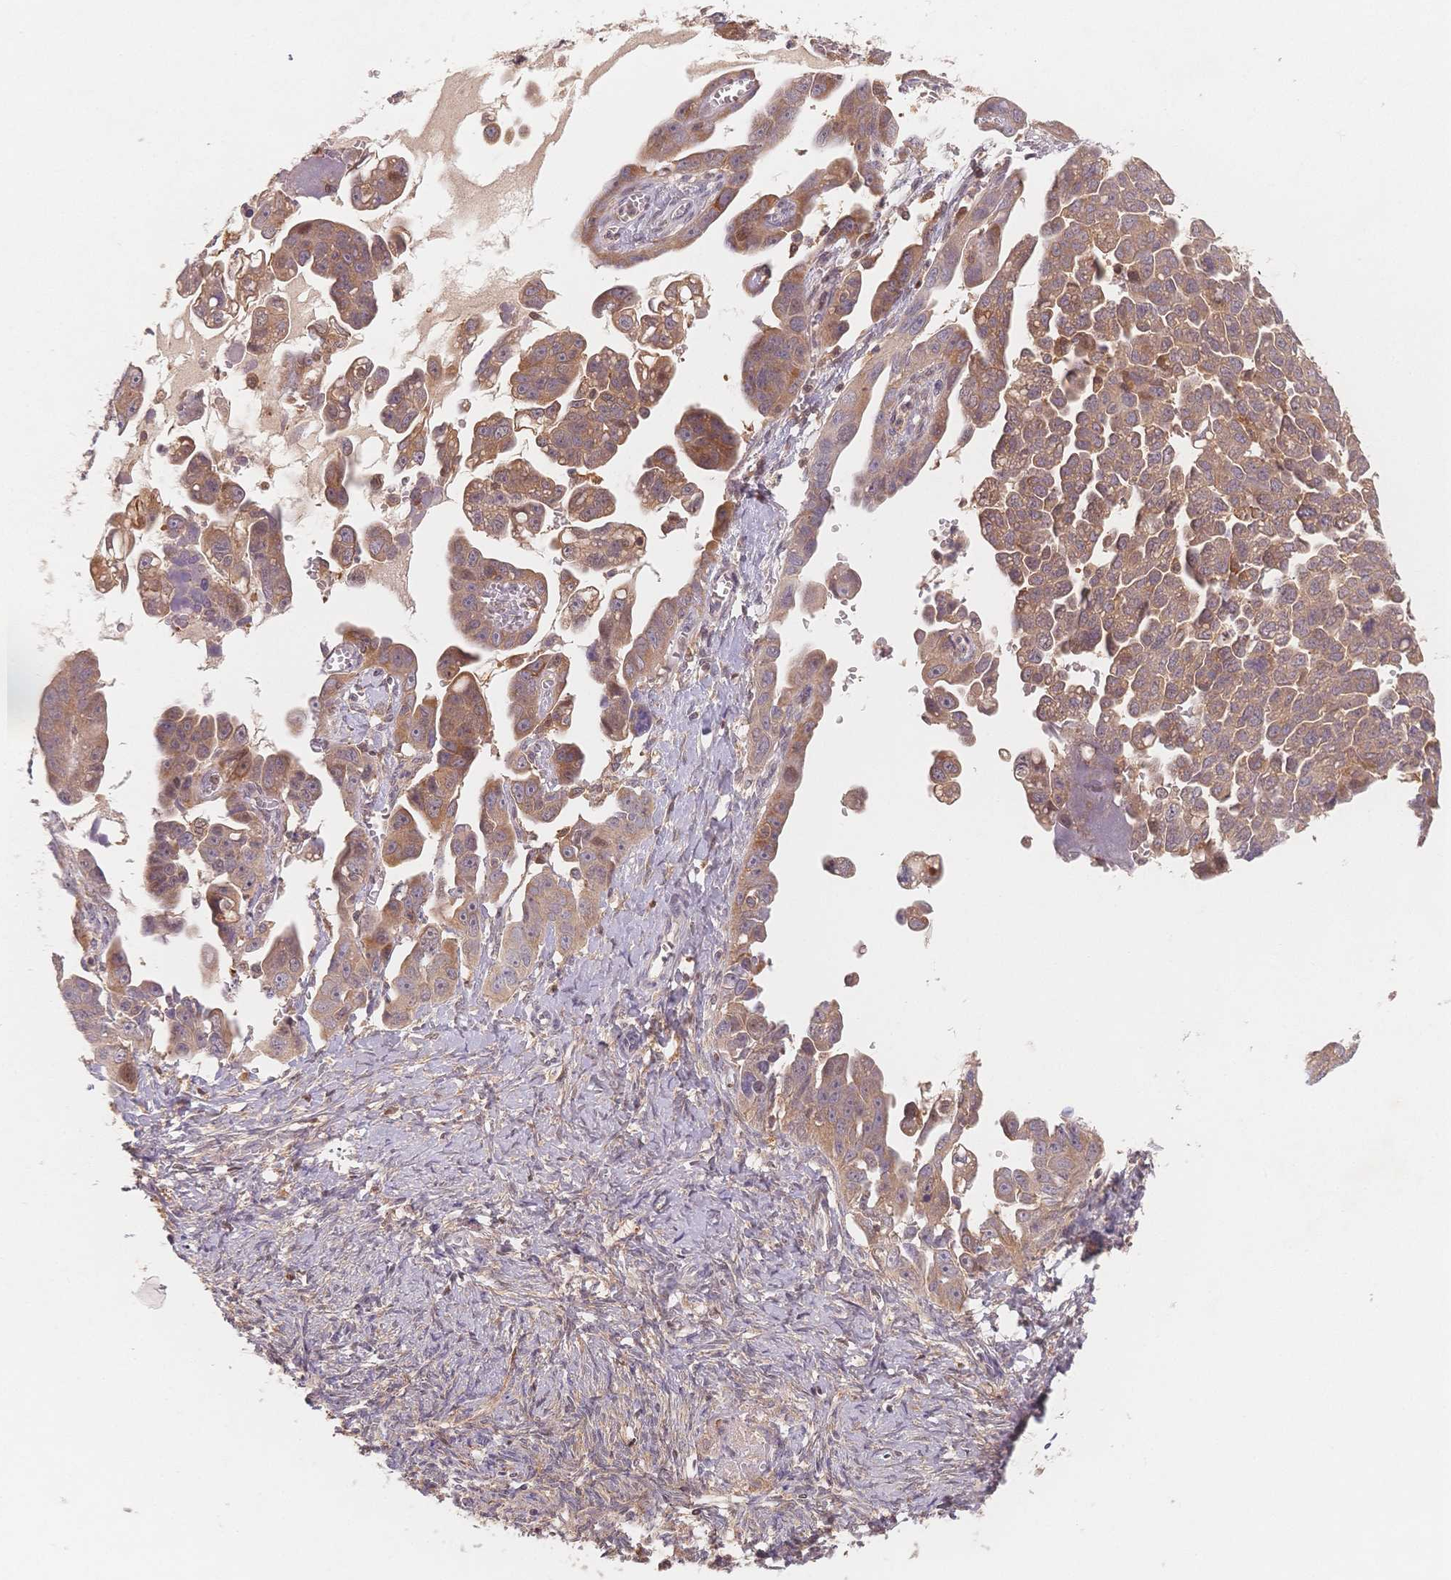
{"staining": {"intensity": "weak", "quantity": ">75%", "location": "cytoplasmic/membranous"}, "tissue": "ovarian cancer", "cell_type": "Tumor cells", "image_type": "cancer", "snomed": [{"axis": "morphology", "description": "Cystadenocarcinoma, serous, NOS"}, {"axis": "topography", "description": "Ovary"}], "caption": "Ovarian cancer (serous cystadenocarcinoma) tissue reveals weak cytoplasmic/membranous positivity in approximately >75% of tumor cells", "gene": "C12orf75", "patient": {"sex": "female", "age": 59}}